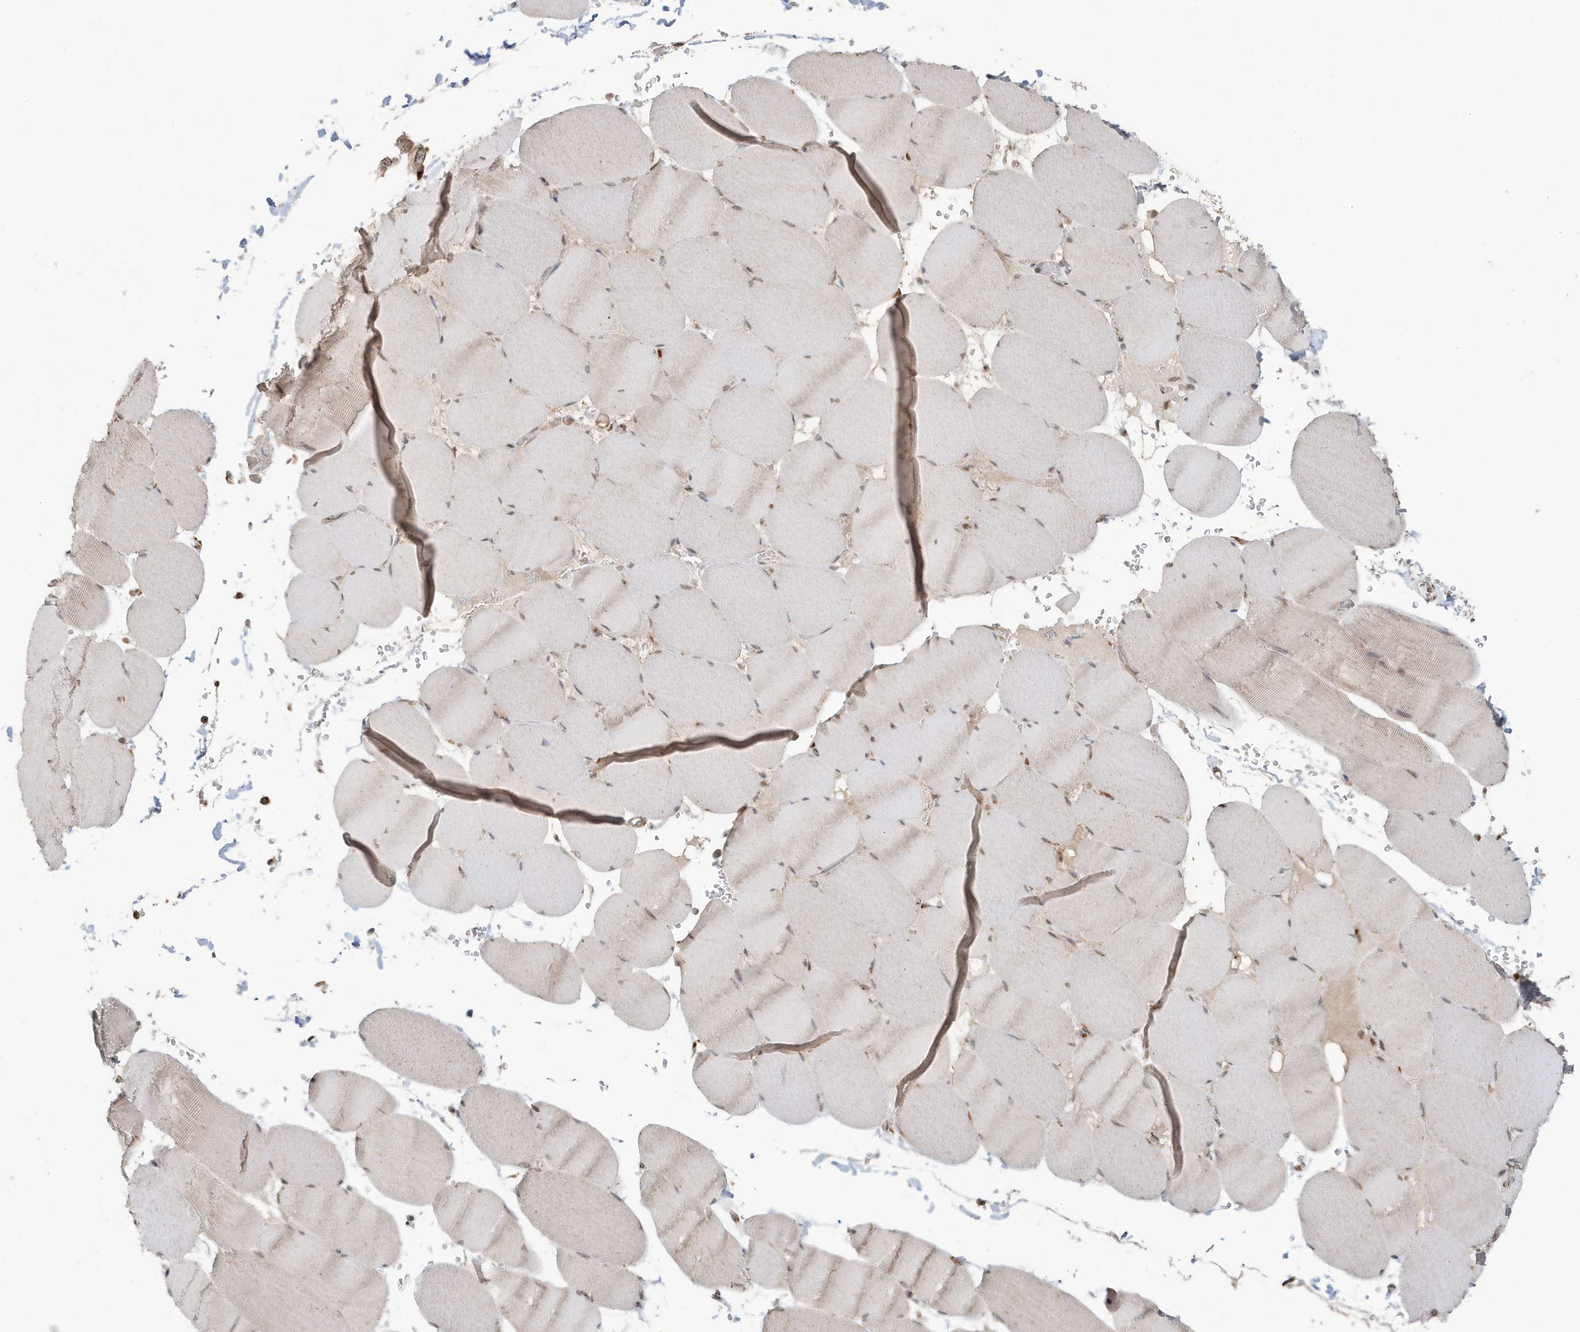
{"staining": {"intensity": "weak", "quantity": "25%-75%", "location": "cytoplasmic/membranous"}, "tissue": "skeletal muscle", "cell_type": "Myocytes", "image_type": "normal", "snomed": [{"axis": "morphology", "description": "Normal tissue, NOS"}, {"axis": "topography", "description": "Skeletal muscle"}, {"axis": "topography", "description": "Head-Neck"}], "caption": "Immunohistochemical staining of benign skeletal muscle exhibits weak cytoplasmic/membranous protein positivity in approximately 25%-75% of myocytes. Nuclei are stained in blue.", "gene": "RER1", "patient": {"sex": "male", "age": 66}}